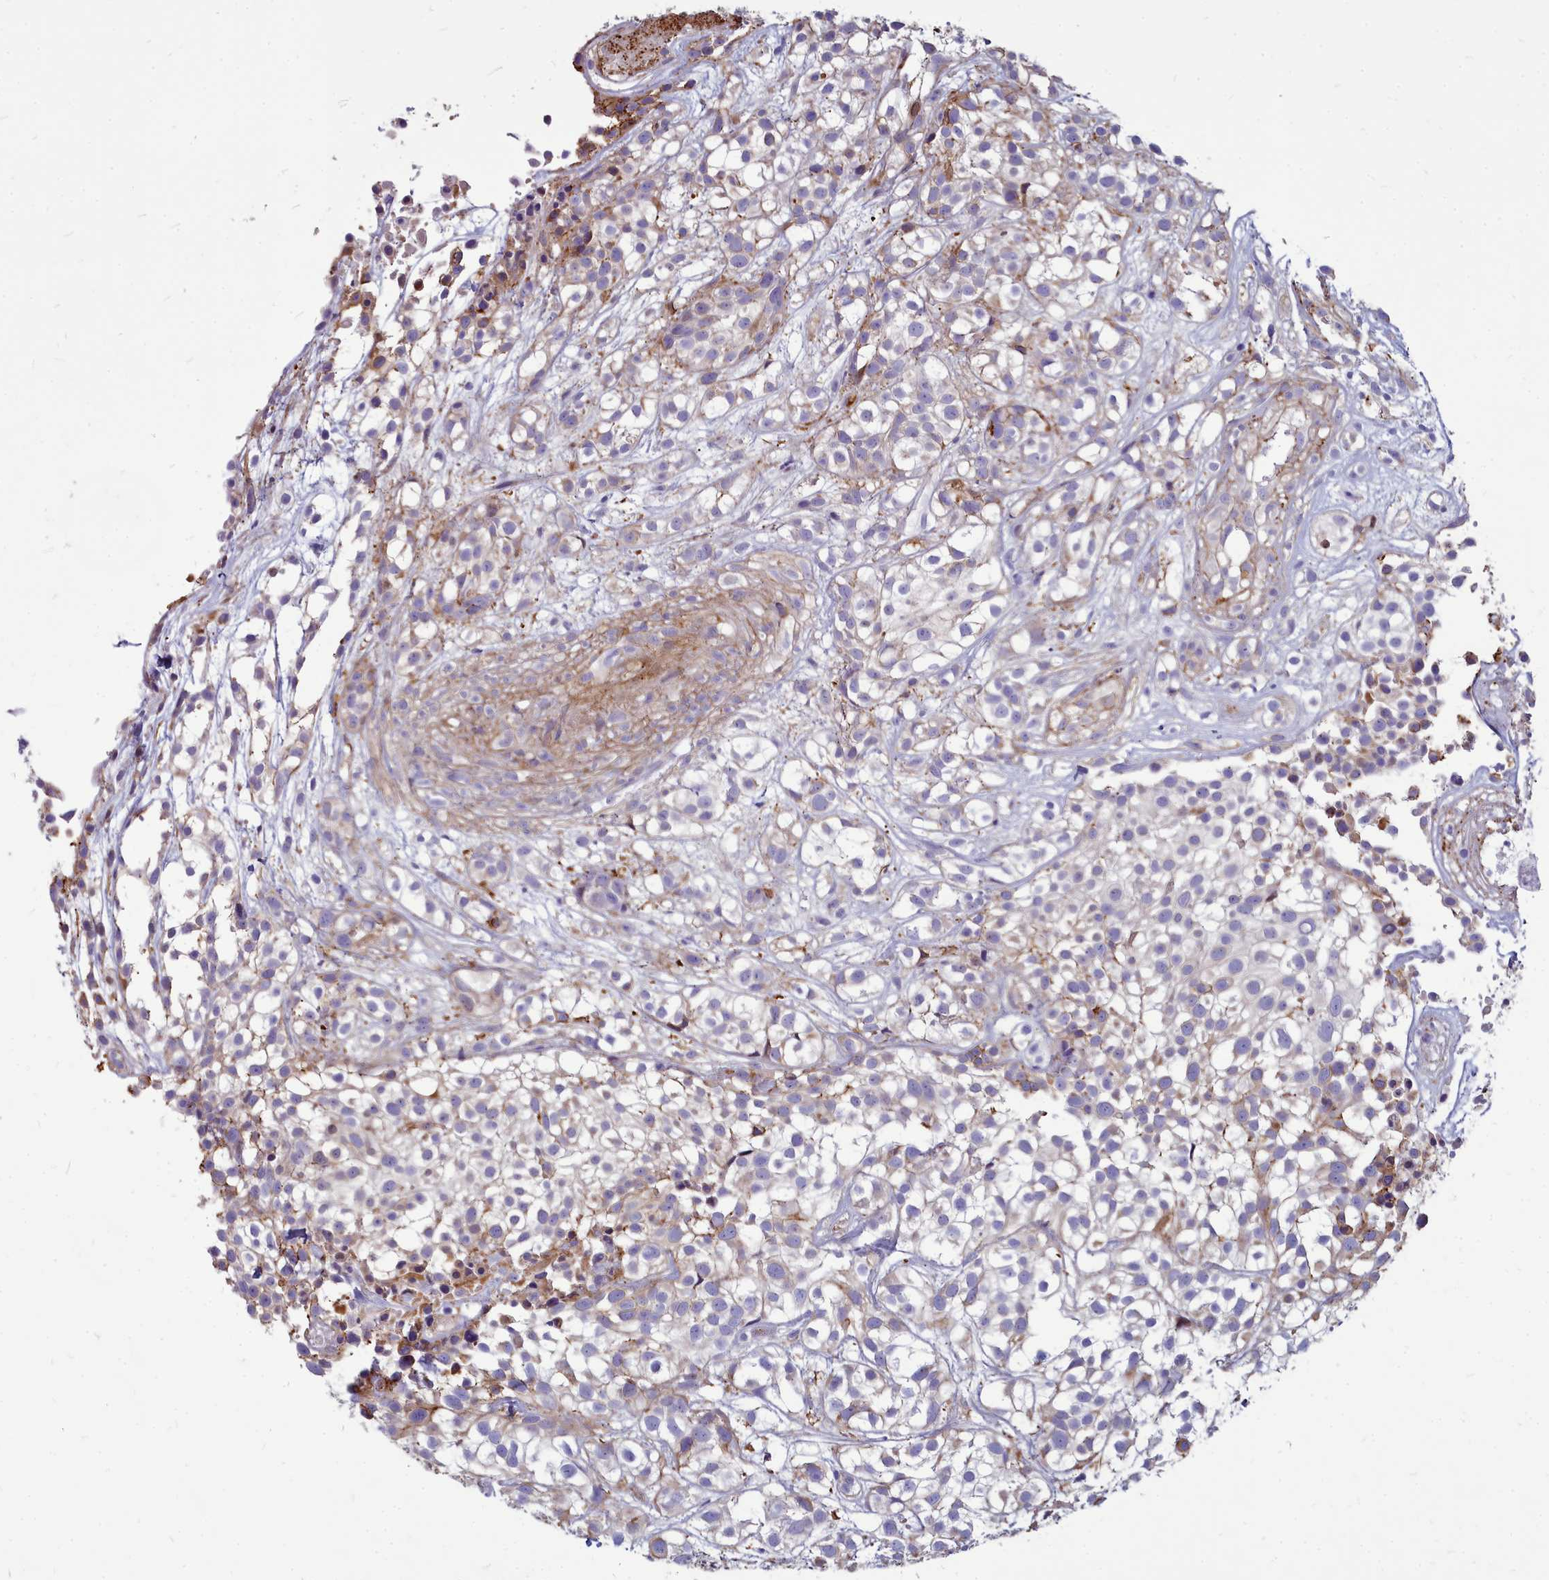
{"staining": {"intensity": "negative", "quantity": "none", "location": "none"}, "tissue": "urothelial cancer", "cell_type": "Tumor cells", "image_type": "cancer", "snomed": [{"axis": "morphology", "description": "Urothelial carcinoma, High grade"}, {"axis": "topography", "description": "Urinary bladder"}], "caption": "A histopathology image of urothelial cancer stained for a protein exhibits no brown staining in tumor cells.", "gene": "TTC5", "patient": {"sex": "male", "age": 56}}